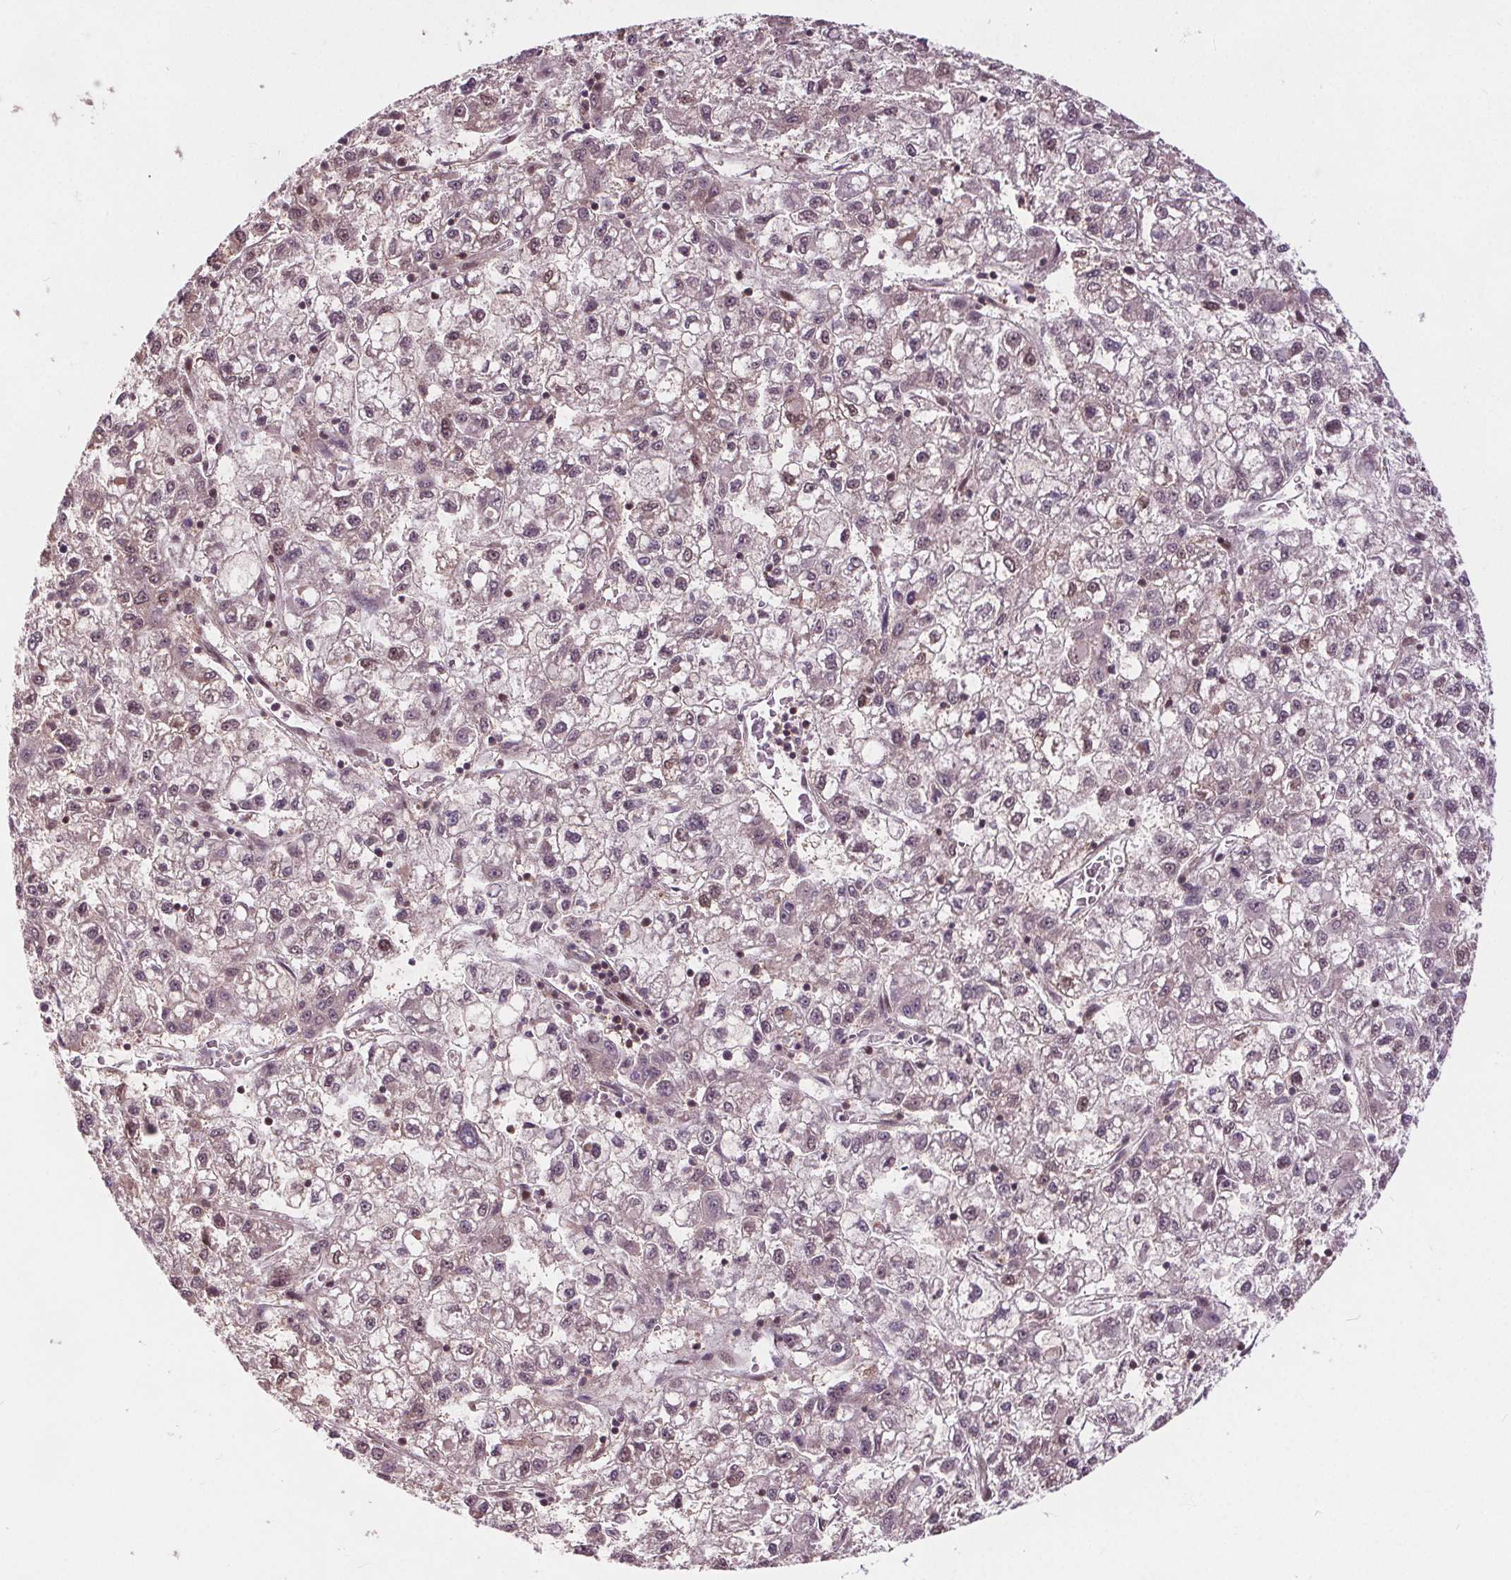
{"staining": {"intensity": "weak", "quantity": "<25%", "location": "nuclear"}, "tissue": "liver cancer", "cell_type": "Tumor cells", "image_type": "cancer", "snomed": [{"axis": "morphology", "description": "Carcinoma, Hepatocellular, NOS"}, {"axis": "topography", "description": "Liver"}], "caption": "Immunohistochemical staining of human hepatocellular carcinoma (liver) reveals no significant expression in tumor cells.", "gene": "HIF1AN", "patient": {"sex": "male", "age": 40}}